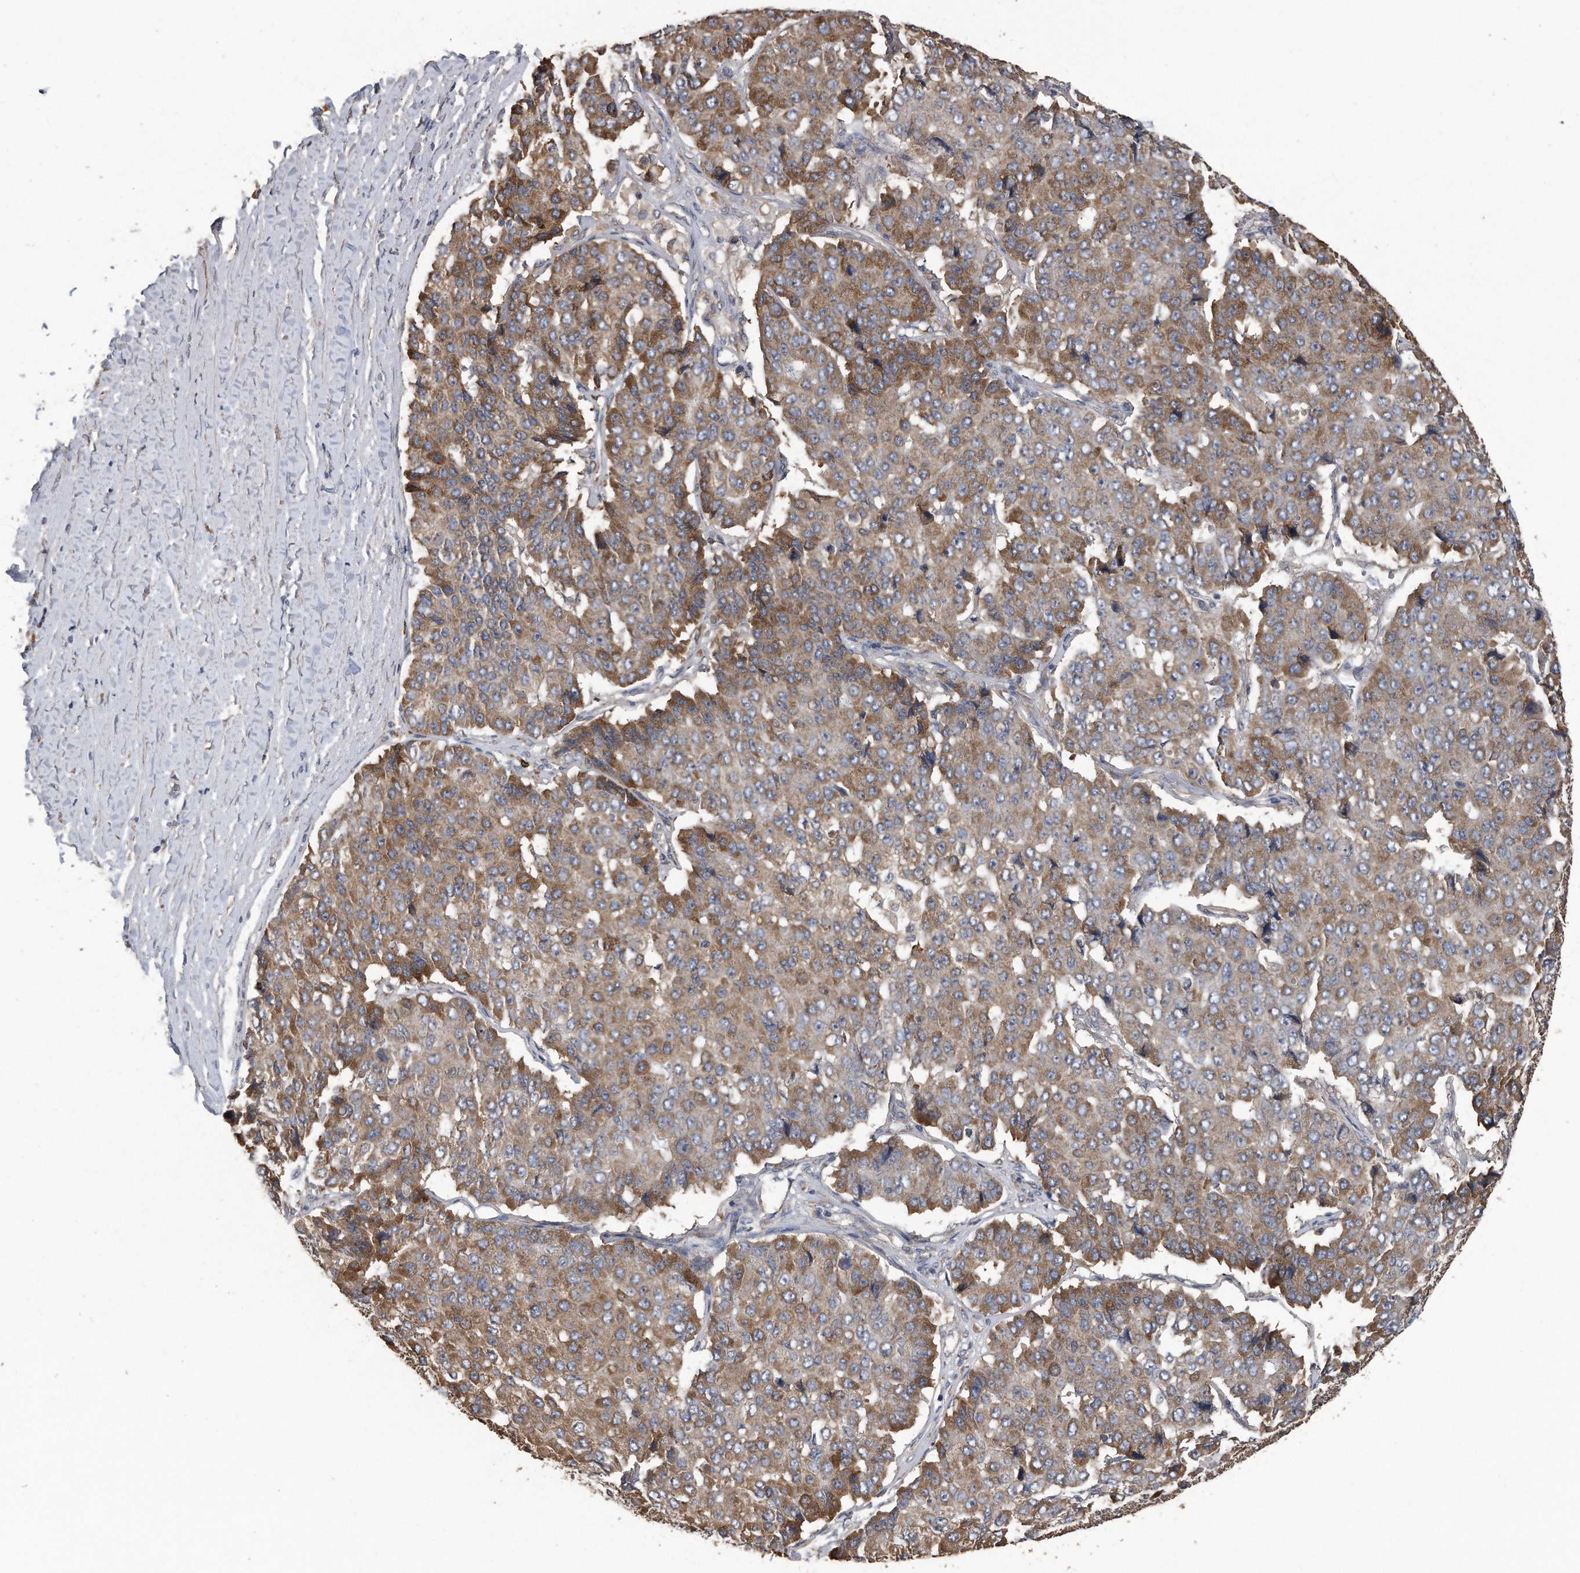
{"staining": {"intensity": "moderate", "quantity": ">75%", "location": "cytoplasmic/membranous"}, "tissue": "pancreatic cancer", "cell_type": "Tumor cells", "image_type": "cancer", "snomed": [{"axis": "morphology", "description": "Adenocarcinoma, NOS"}, {"axis": "topography", "description": "Pancreas"}], "caption": "This is an image of IHC staining of pancreatic adenocarcinoma, which shows moderate expression in the cytoplasmic/membranous of tumor cells.", "gene": "PCLO", "patient": {"sex": "male", "age": 50}}